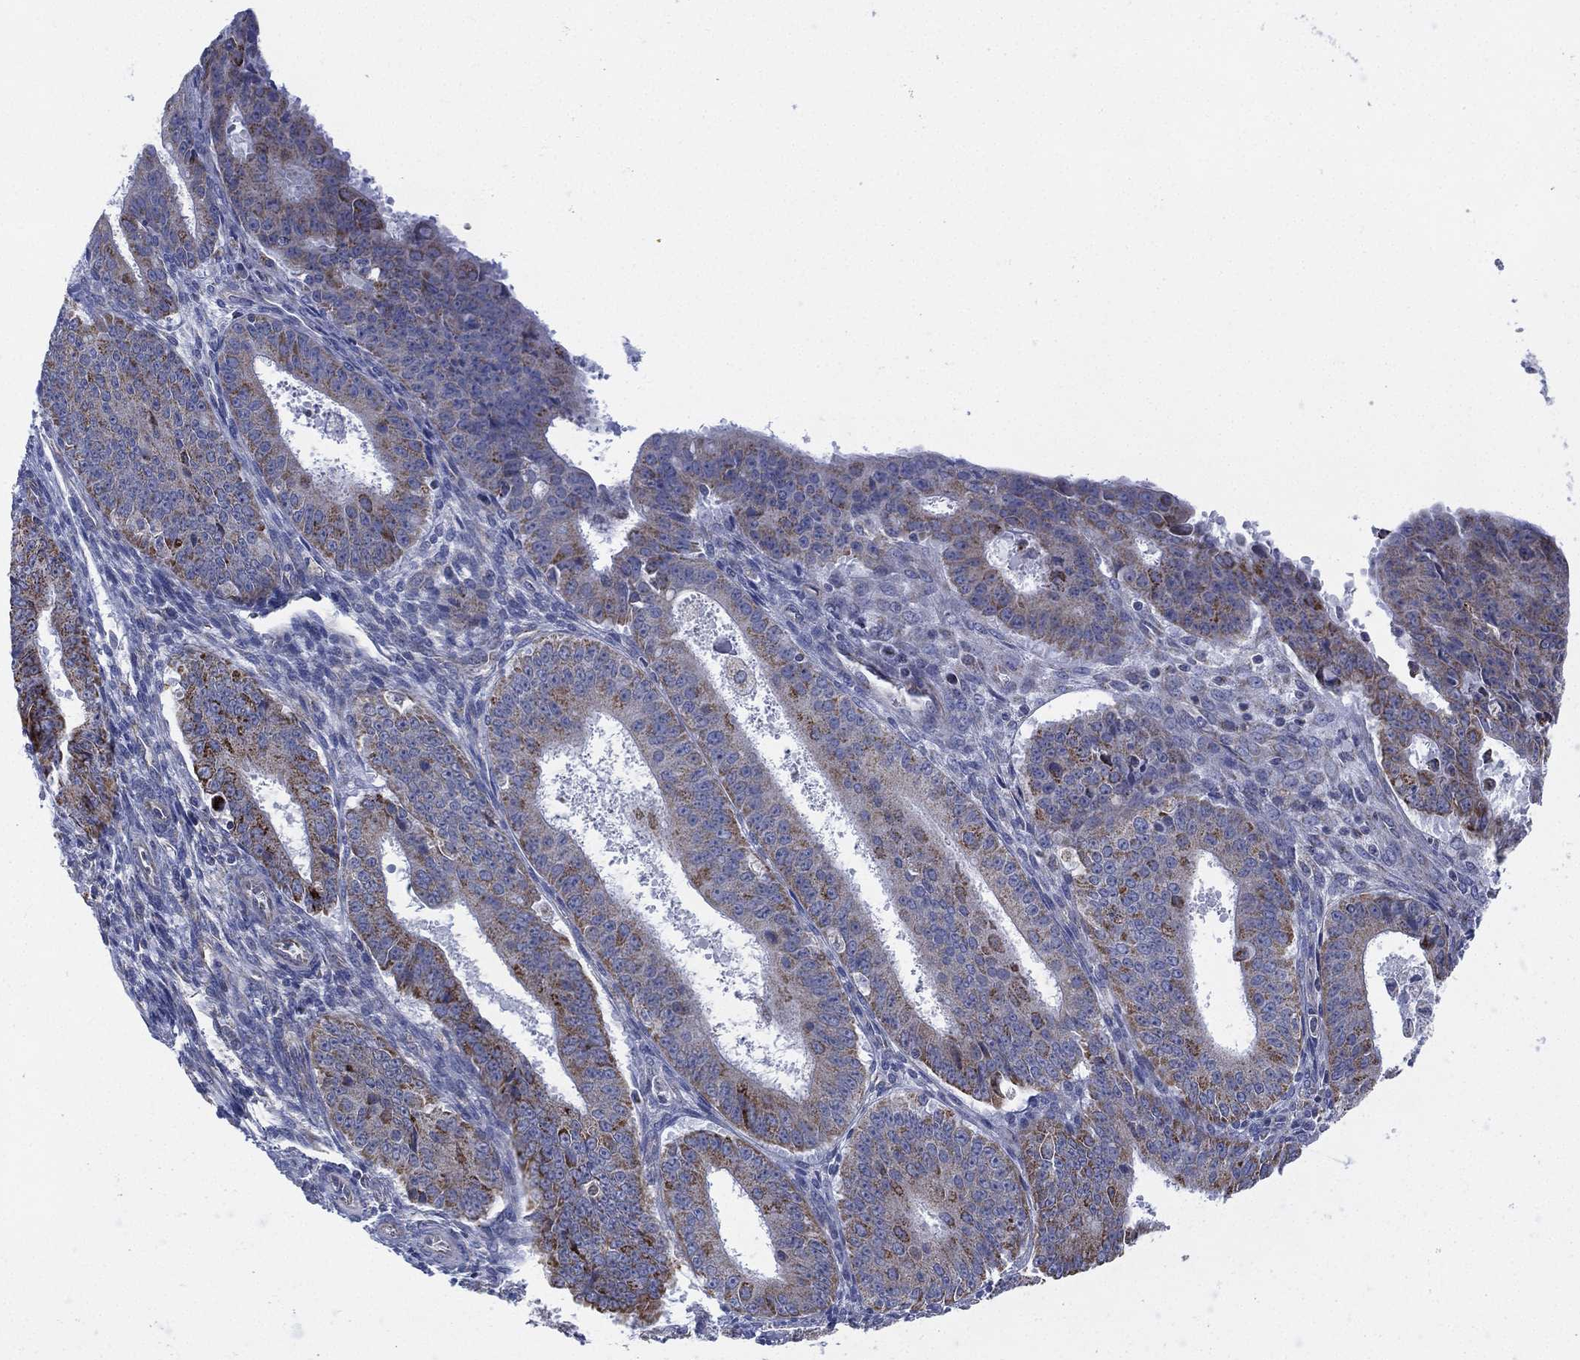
{"staining": {"intensity": "strong", "quantity": "25%-75%", "location": "cytoplasmic/membranous"}, "tissue": "ovarian cancer", "cell_type": "Tumor cells", "image_type": "cancer", "snomed": [{"axis": "morphology", "description": "Carcinoma, endometroid"}, {"axis": "topography", "description": "Ovary"}], "caption": "Protein analysis of ovarian cancer tissue displays strong cytoplasmic/membranous expression in approximately 25%-75% of tumor cells.", "gene": "INA", "patient": {"sex": "female", "age": 42}}